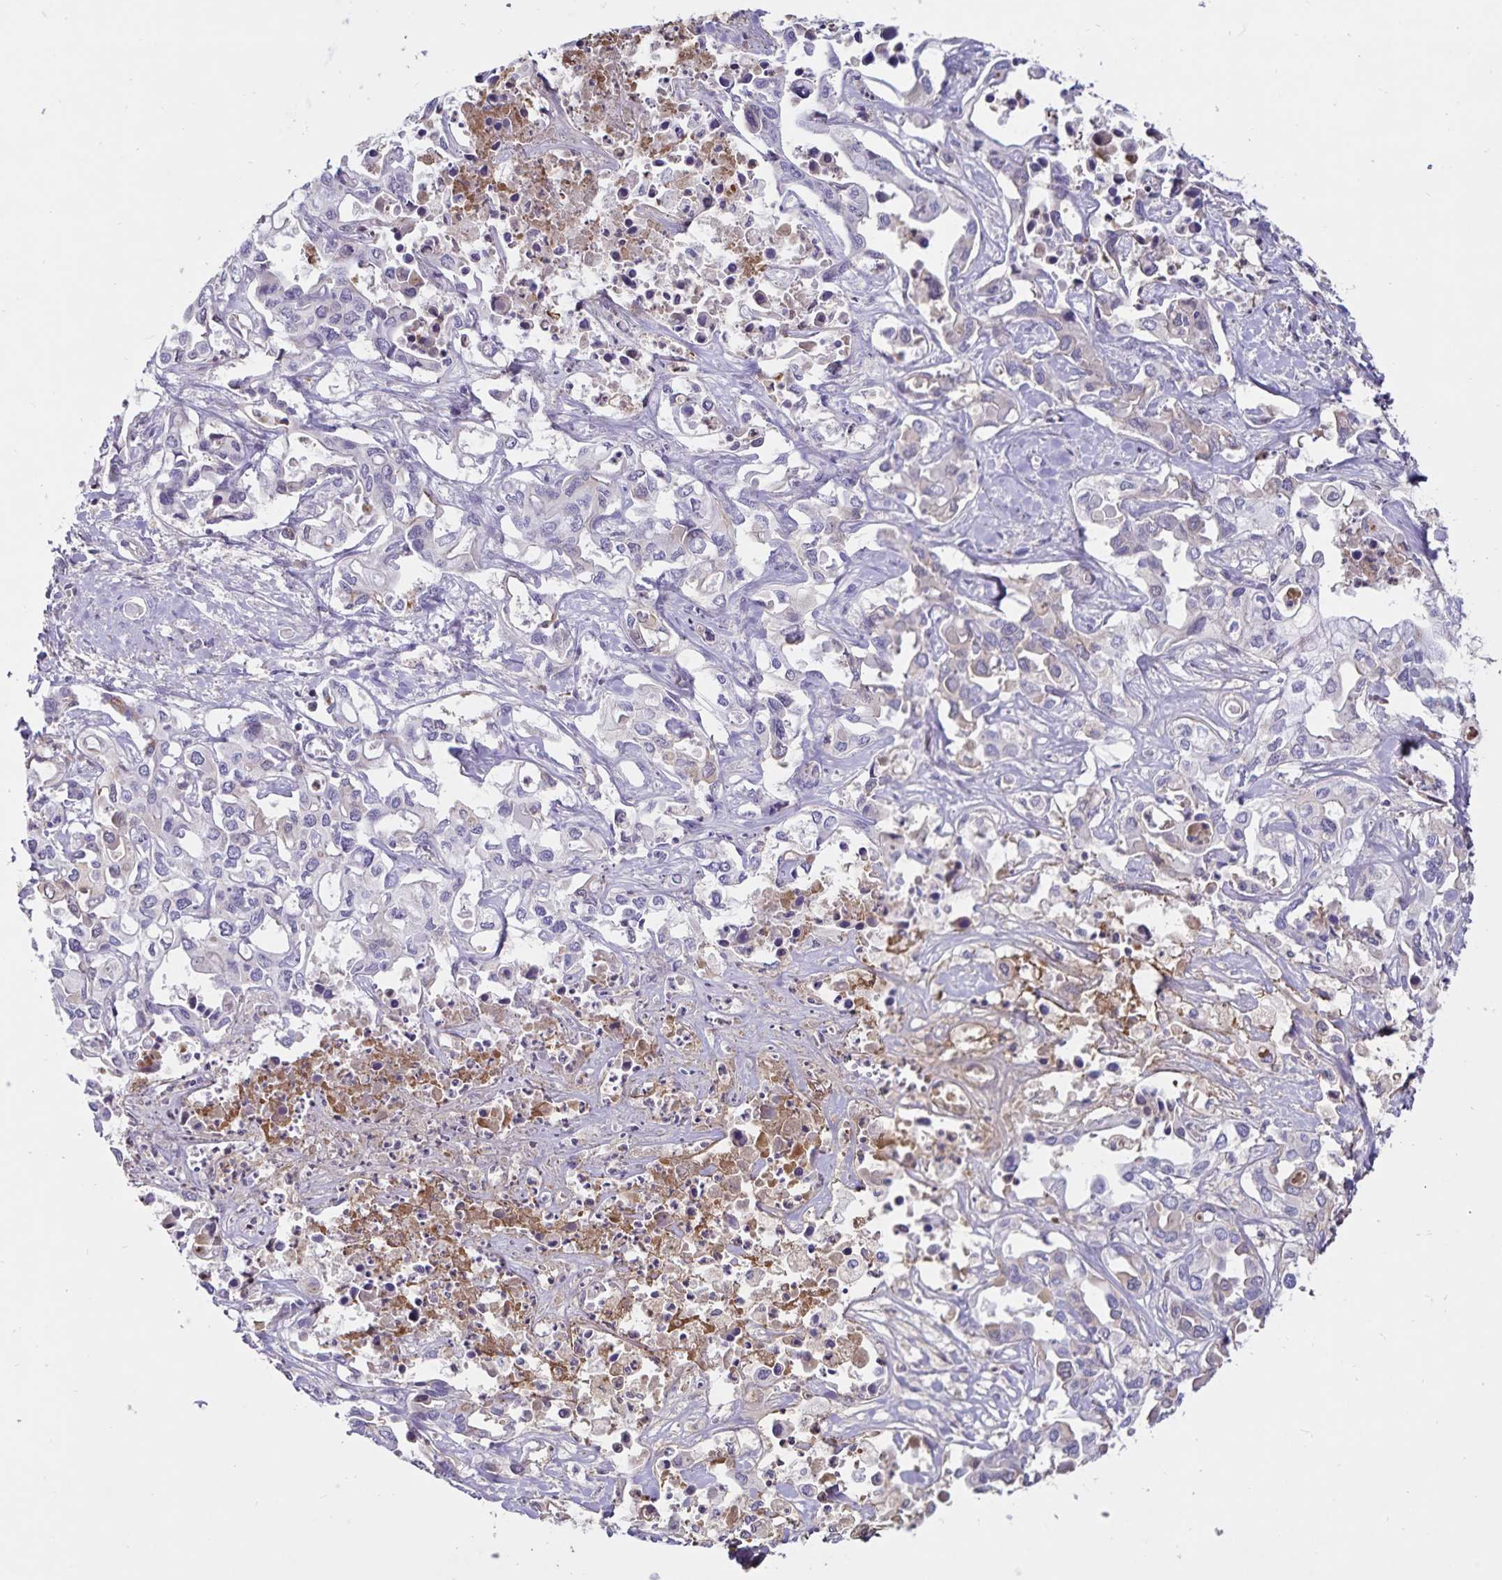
{"staining": {"intensity": "negative", "quantity": "none", "location": "none"}, "tissue": "liver cancer", "cell_type": "Tumor cells", "image_type": "cancer", "snomed": [{"axis": "morphology", "description": "Cholangiocarcinoma"}, {"axis": "topography", "description": "Liver"}], "caption": "Tumor cells show no significant staining in liver cancer (cholangiocarcinoma). Nuclei are stained in blue.", "gene": "FGG", "patient": {"sex": "female", "age": 64}}